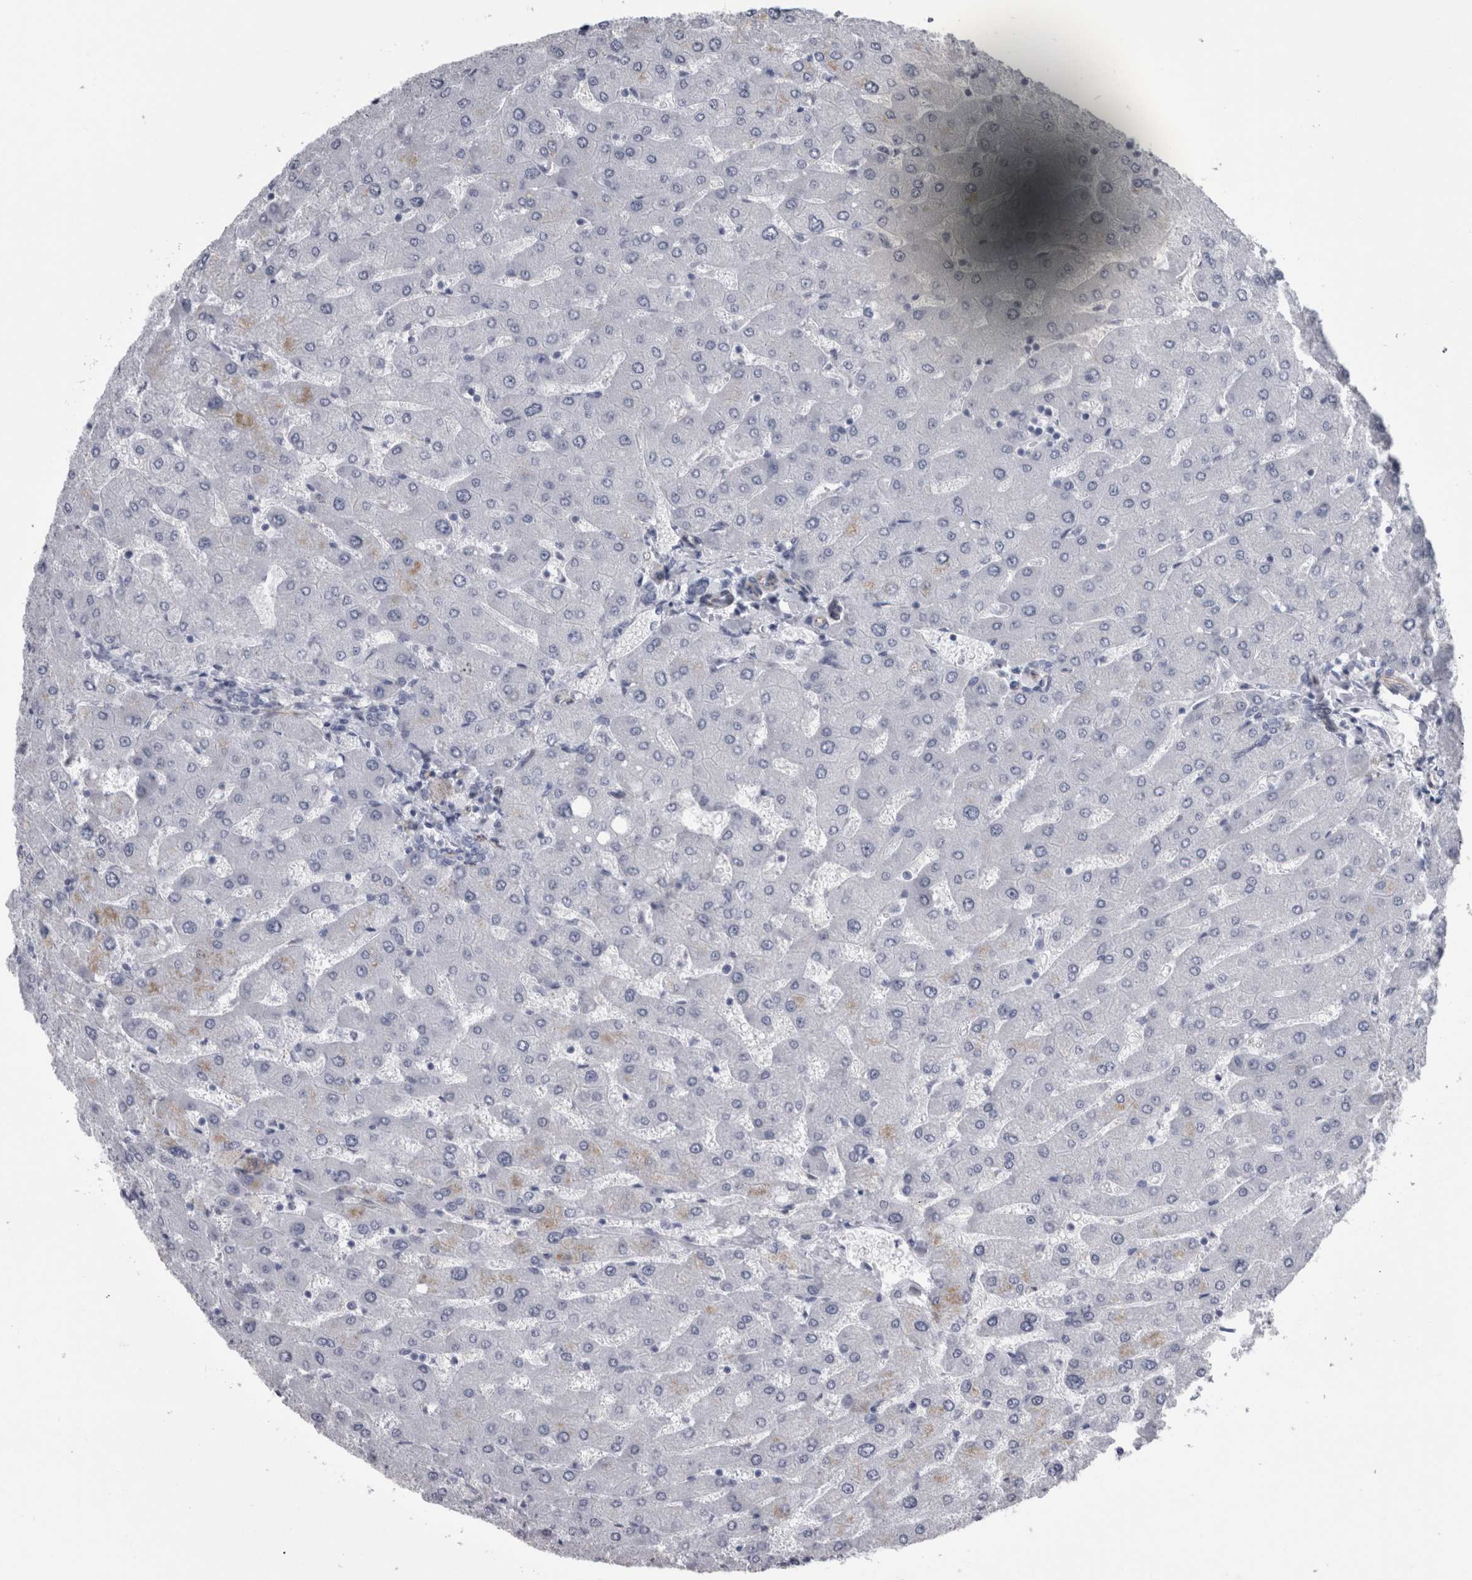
{"staining": {"intensity": "negative", "quantity": "none", "location": "none"}, "tissue": "liver", "cell_type": "Cholangiocytes", "image_type": "normal", "snomed": [{"axis": "morphology", "description": "Normal tissue, NOS"}, {"axis": "topography", "description": "Liver"}], "caption": "Protein analysis of benign liver demonstrates no significant positivity in cholangiocytes.", "gene": "VWDE", "patient": {"sex": "male", "age": 55}}